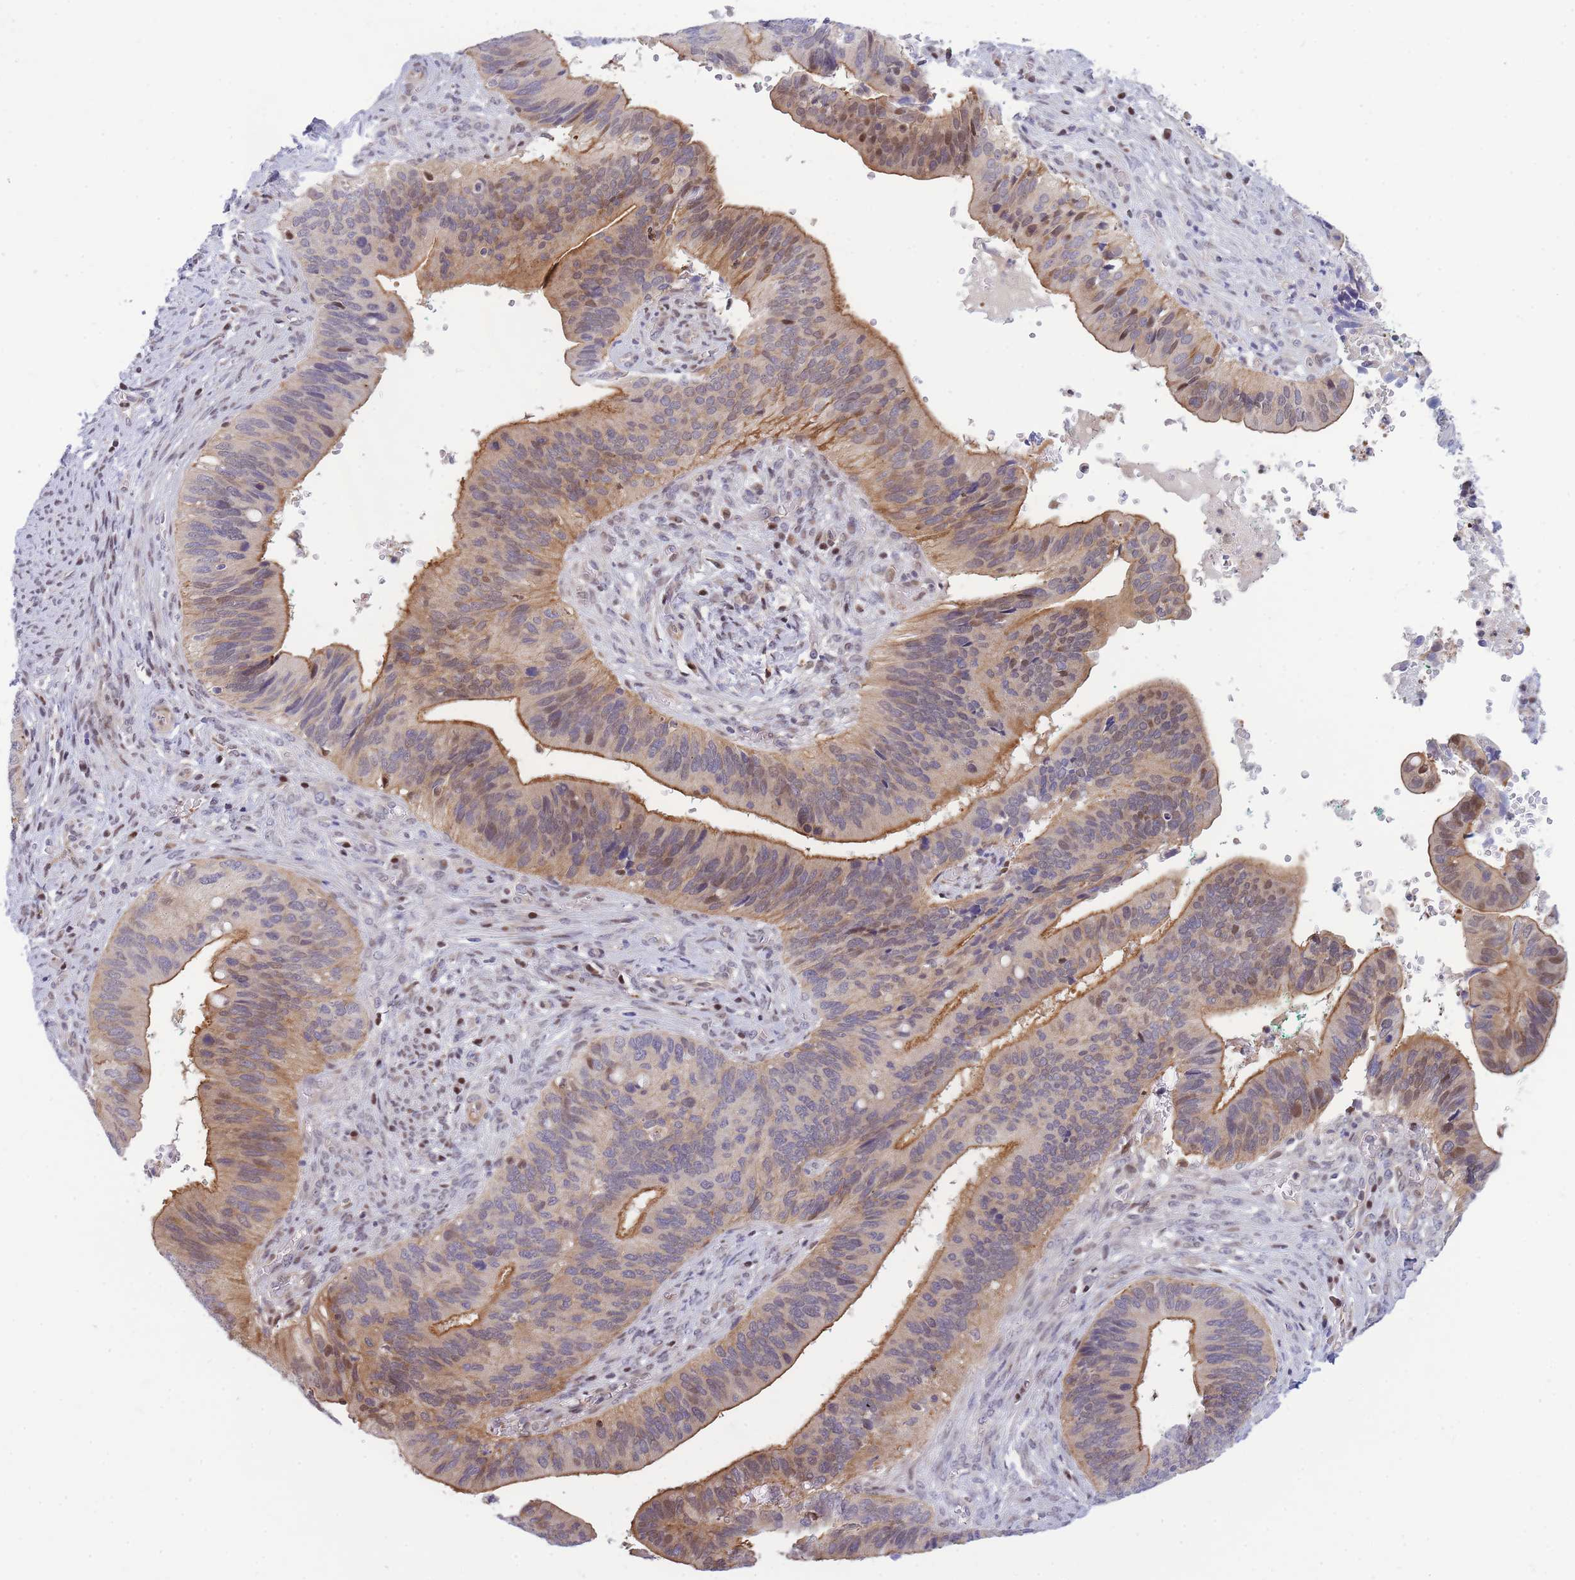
{"staining": {"intensity": "moderate", "quantity": "25%-75%", "location": "cytoplasmic/membranous,nuclear"}, "tissue": "cervical cancer", "cell_type": "Tumor cells", "image_type": "cancer", "snomed": [{"axis": "morphology", "description": "Adenocarcinoma, NOS"}, {"axis": "topography", "description": "Cervix"}], "caption": "Cervical cancer (adenocarcinoma) was stained to show a protein in brown. There is medium levels of moderate cytoplasmic/membranous and nuclear staining in approximately 25%-75% of tumor cells.", "gene": "CRACD", "patient": {"sex": "female", "age": 42}}